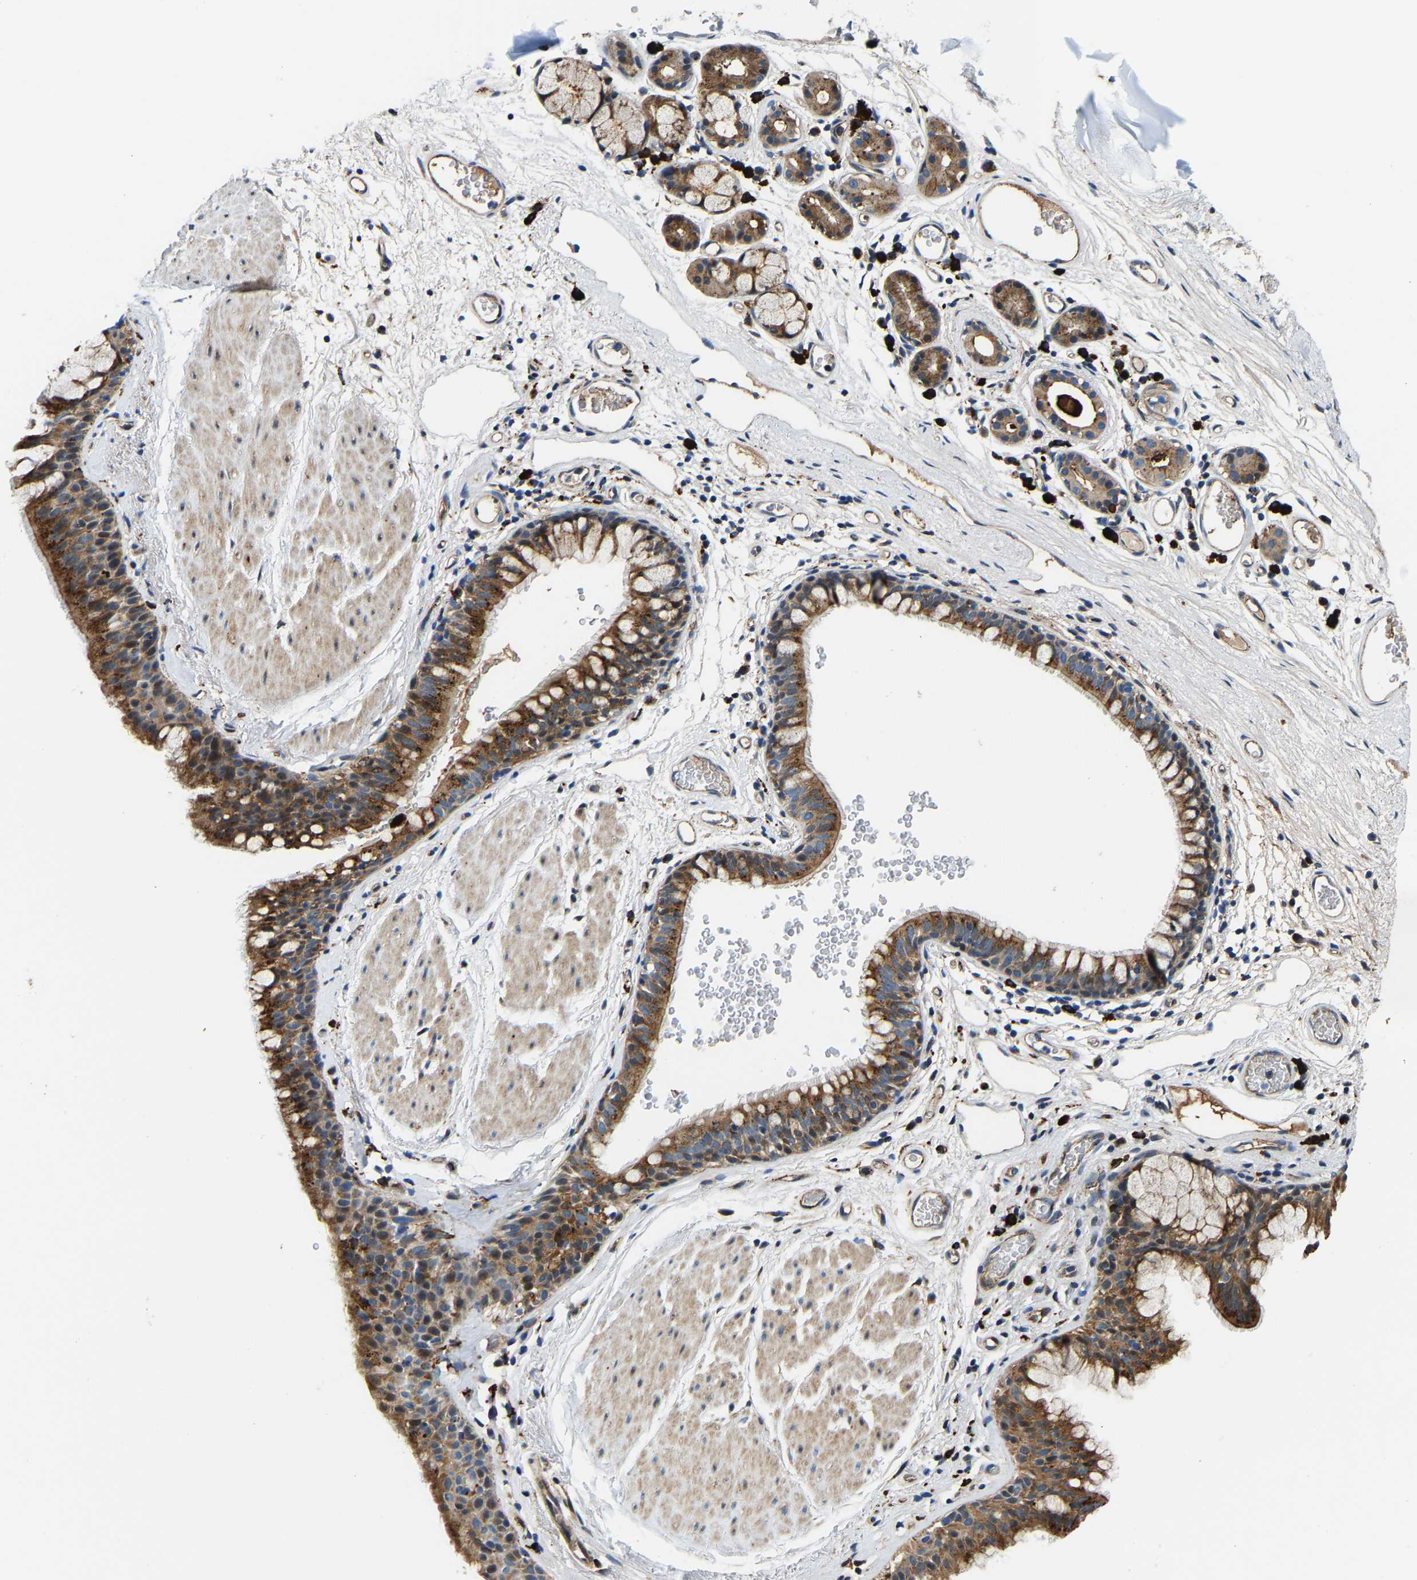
{"staining": {"intensity": "moderate", "quantity": ">75%", "location": "cytoplasmic/membranous"}, "tissue": "bronchus", "cell_type": "Respiratory epithelial cells", "image_type": "normal", "snomed": [{"axis": "morphology", "description": "Normal tissue, NOS"}, {"axis": "topography", "description": "Cartilage tissue"}, {"axis": "topography", "description": "Bronchus"}], "caption": "Protein expression analysis of normal human bronchus reveals moderate cytoplasmic/membranous expression in approximately >75% of respiratory epithelial cells. (brown staining indicates protein expression, while blue staining denotes nuclei).", "gene": "DPP7", "patient": {"sex": "female", "age": 53}}